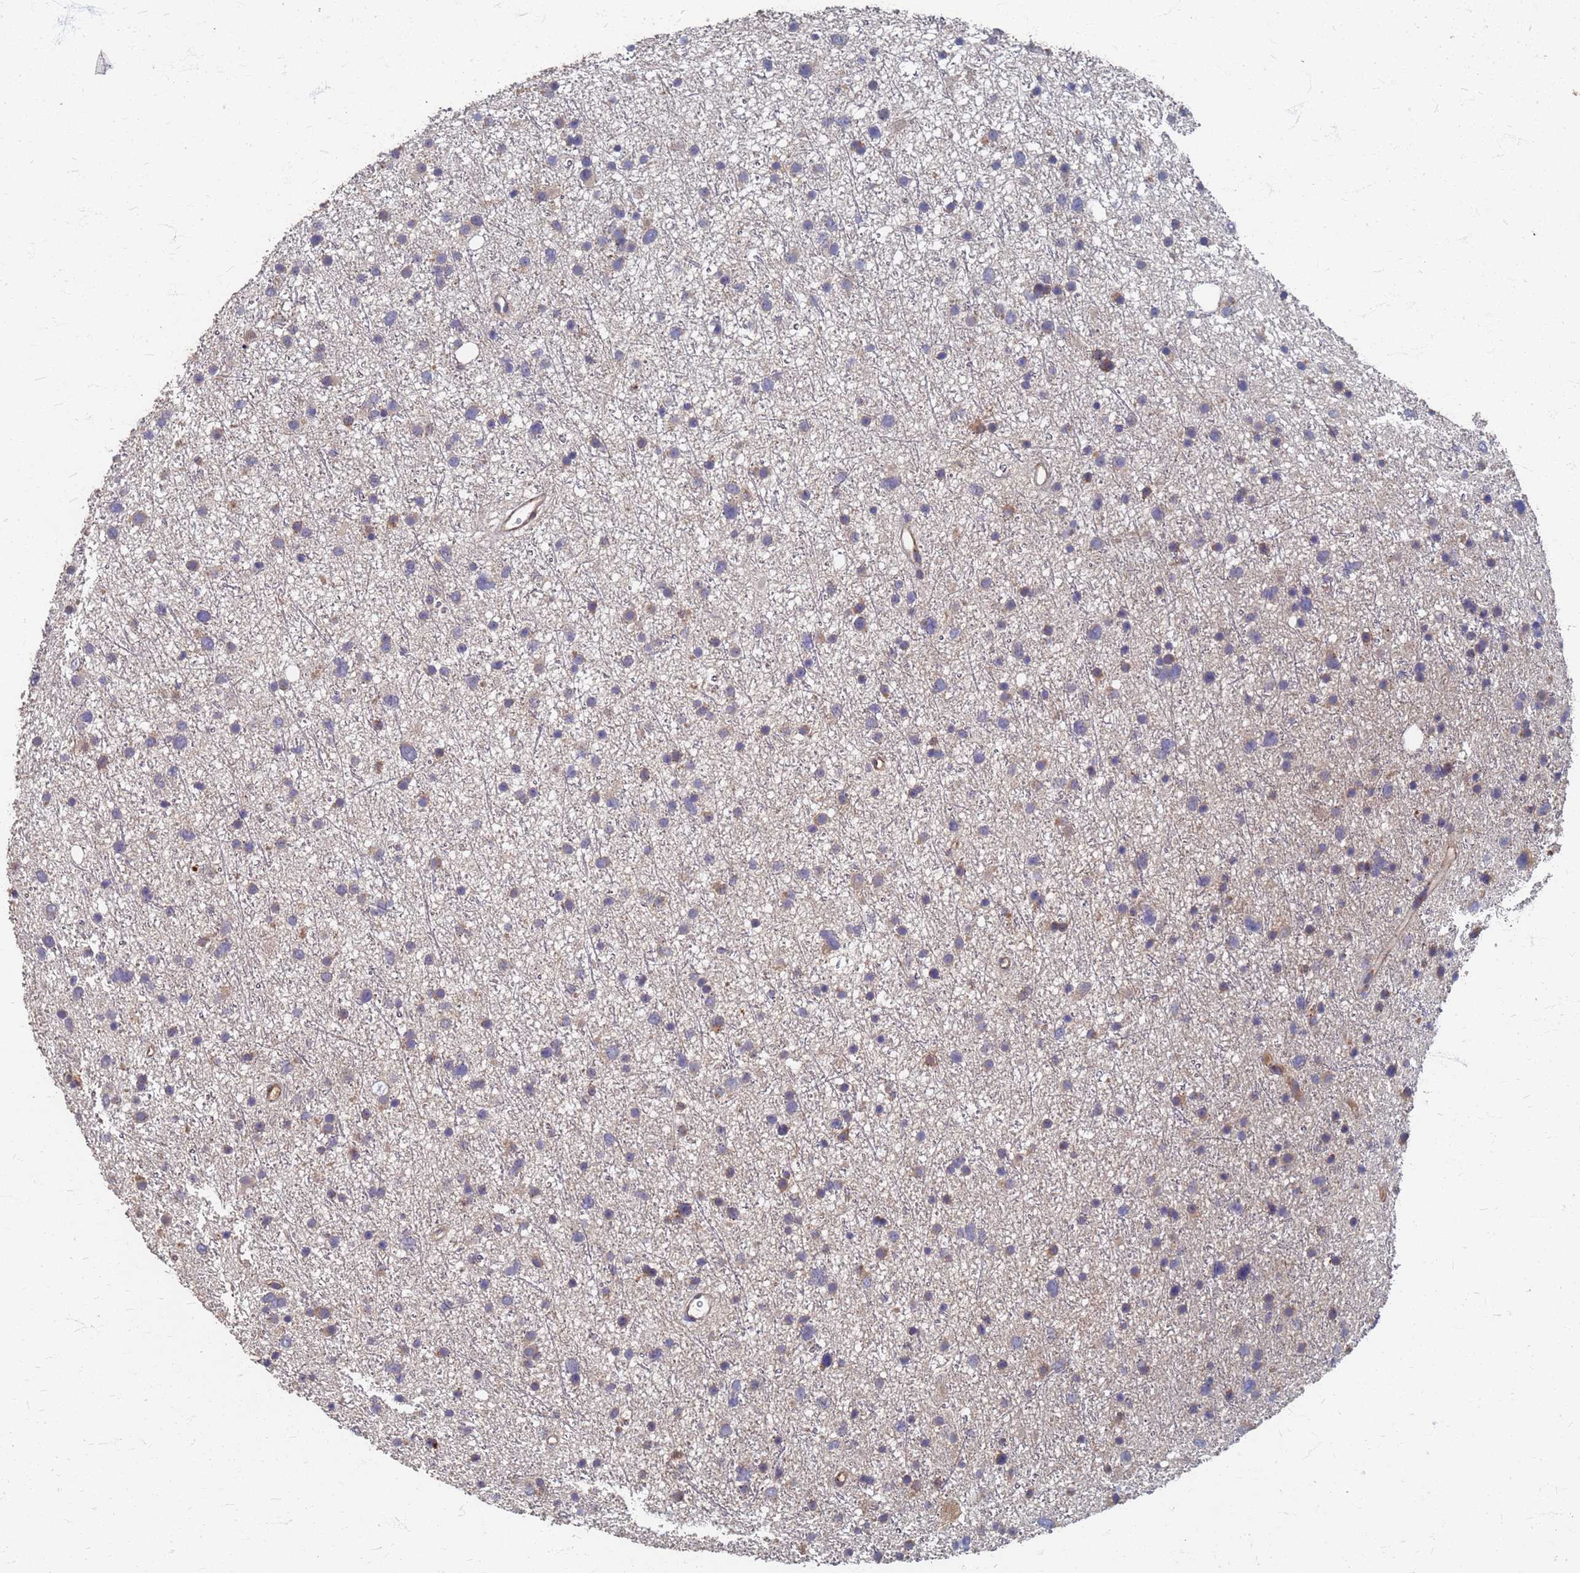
{"staining": {"intensity": "negative", "quantity": "none", "location": "none"}, "tissue": "glioma", "cell_type": "Tumor cells", "image_type": "cancer", "snomed": [{"axis": "morphology", "description": "Glioma, malignant, Low grade"}, {"axis": "topography", "description": "Cerebral cortex"}], "caption": "DAB (3,3'-diaminobenzidine) immunohistochemical staining of glioma displays no significant expression in tumor cells.", "gene": "KRCC1", "patient": {"sex": "female", "age": 39}}